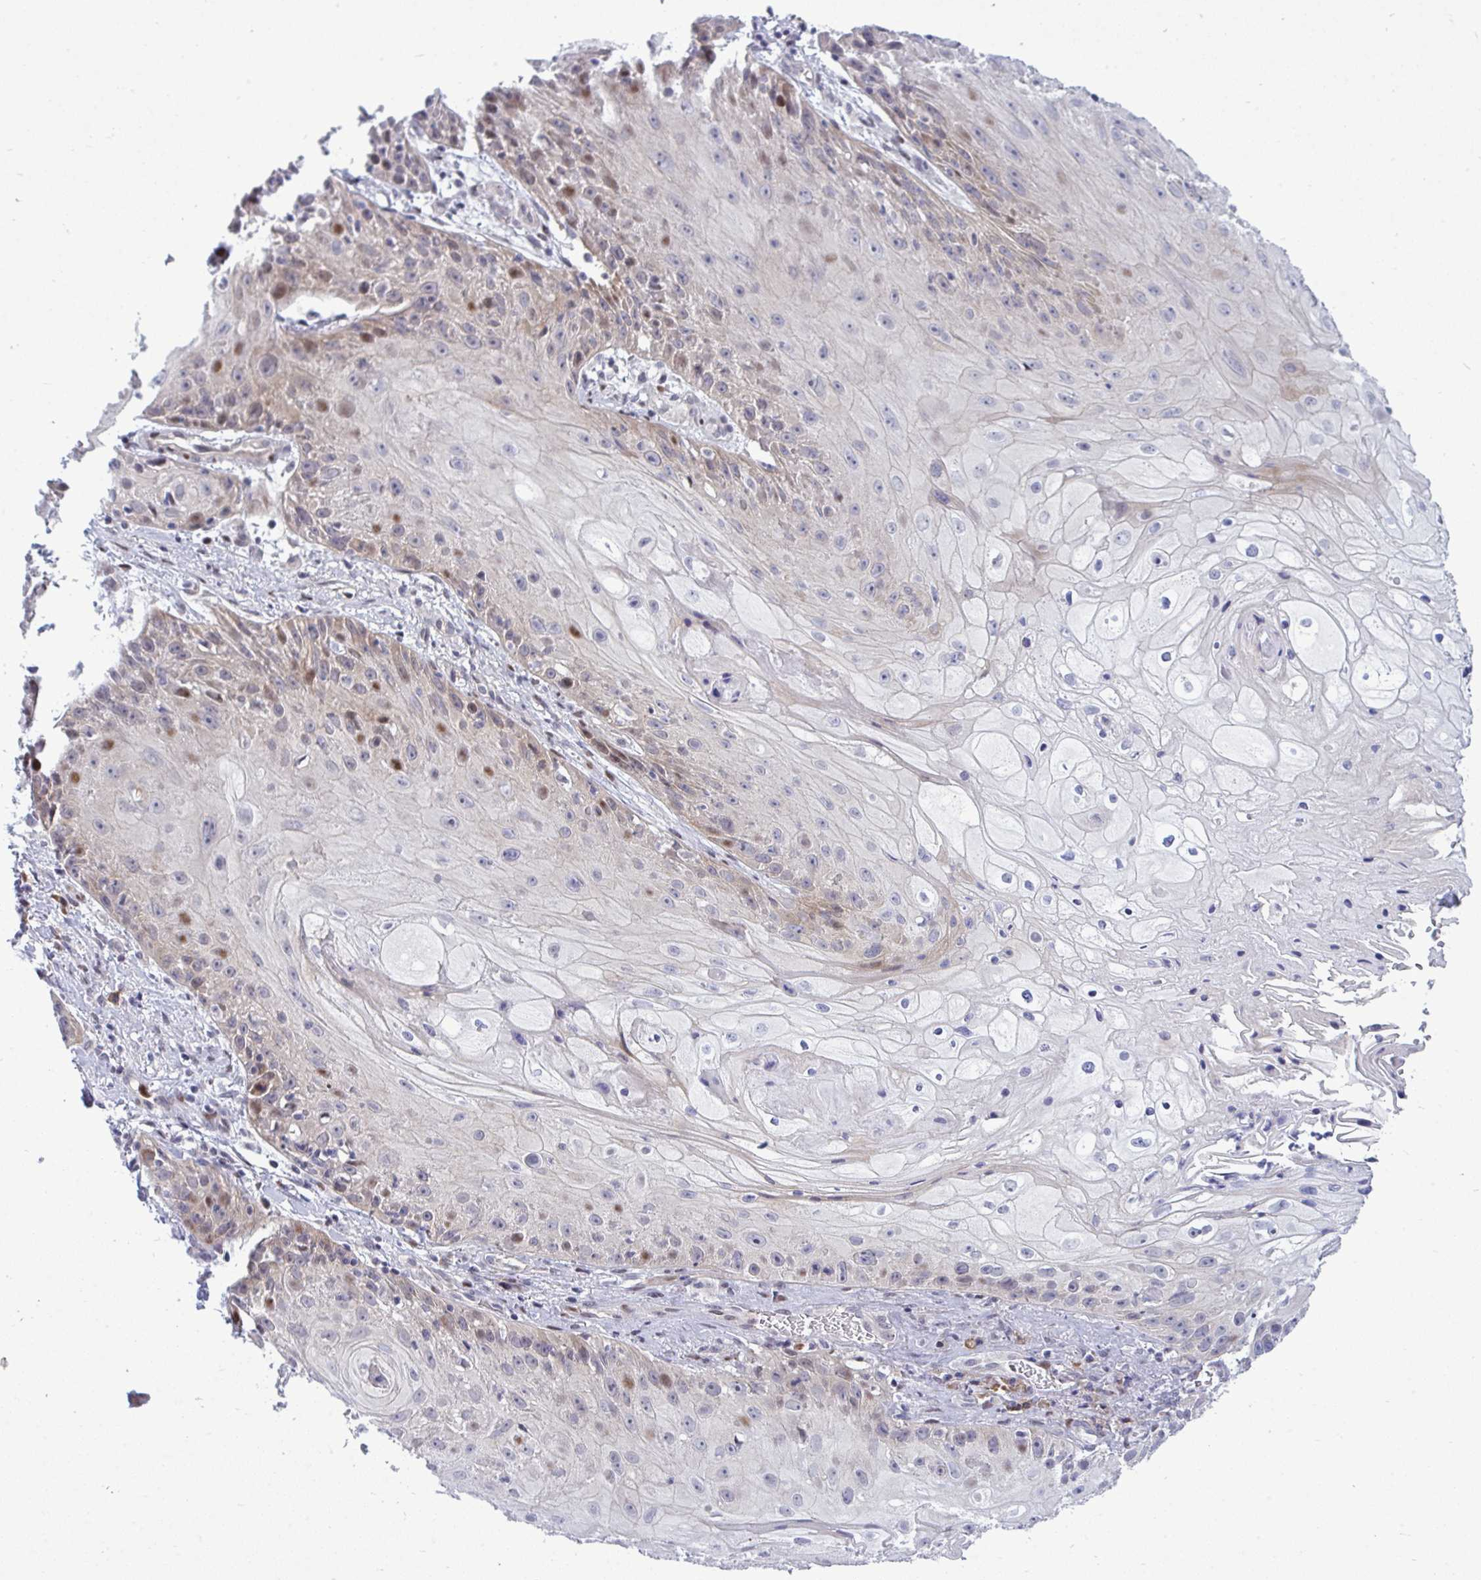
{"staining": {"intensity": "moderate", "quantity": "<25%", "location": "nuclear"}, "tissue": "skin cancer", "cell_type": "Tumor cells", "image_type": "cancer", "snomed": [{"axis": "morphology", "description": "Squamous cell carcinoma, NOS"}, {"axis": "topography", "description": "Skin"}, {"axis": "topography", "description": "Vulva"}], "caption": "Moderate nuclear expression for a protein is identified in about <25% of tumor cells of skin squamous cell carcinoma using immunohistochemistry.", "gene": "TAB1", "patient": {"sex": "female", "age": 76}}